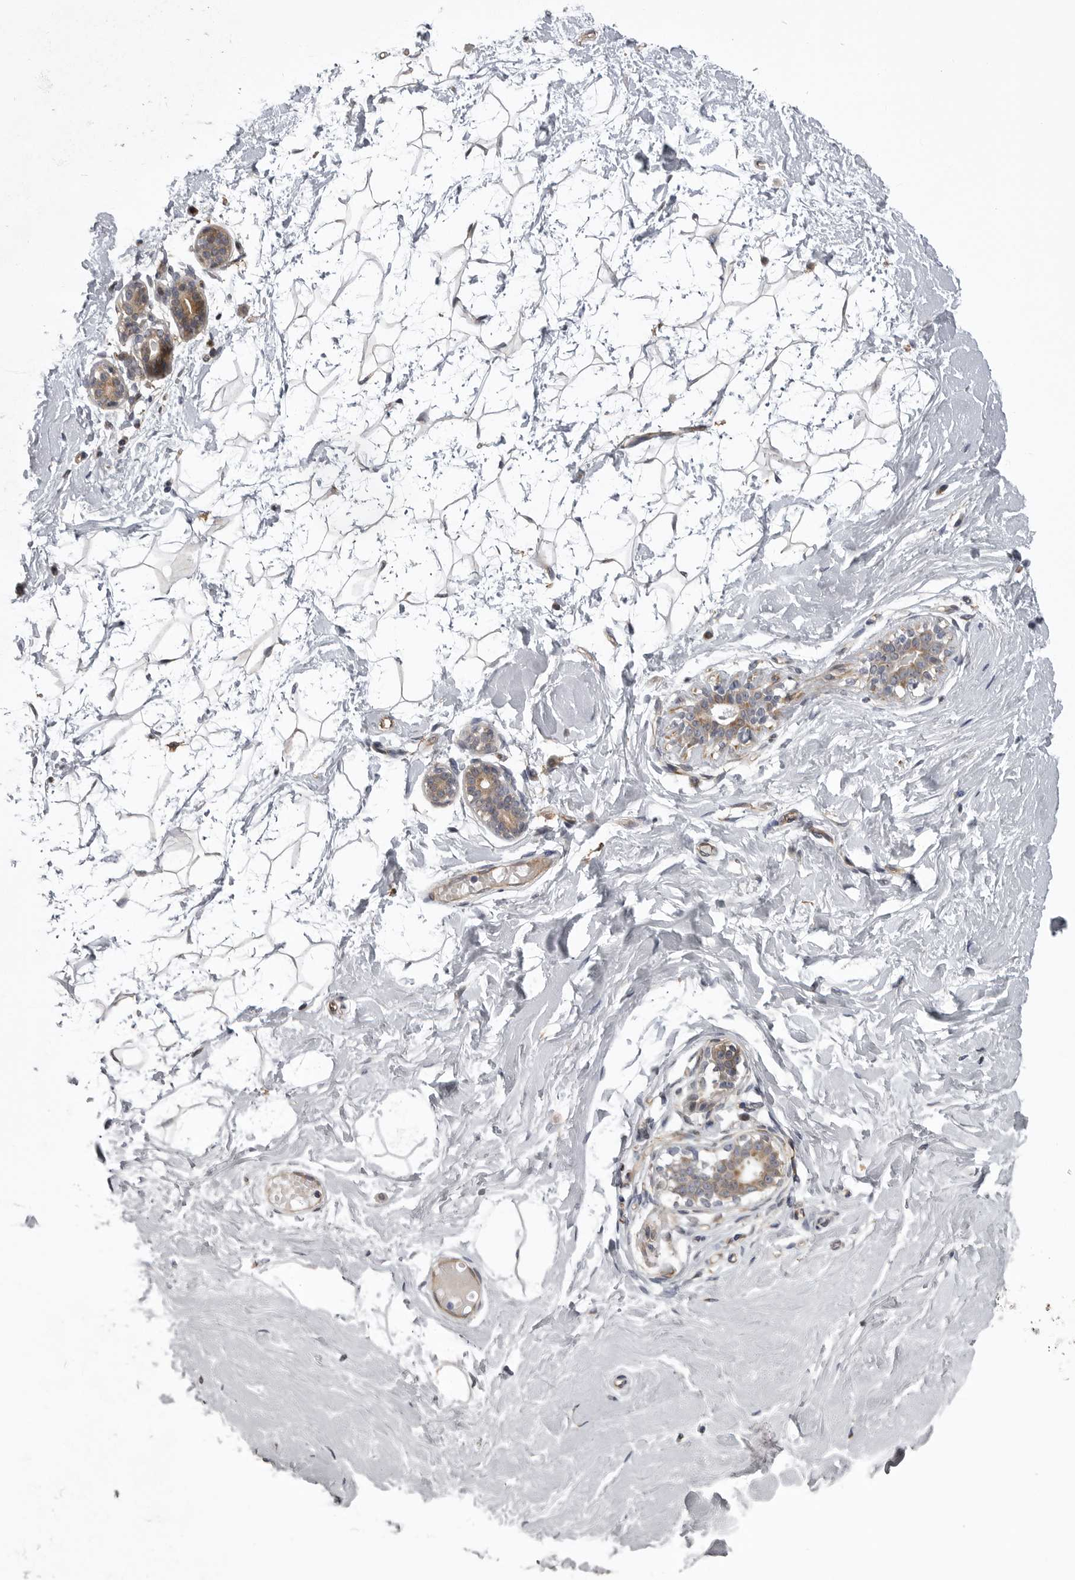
{"staining": {"intensity": "negative", "quantity": "none", "location": "none"}, "tissue": "breast", "cell_type": "Adipocytes", "image_type": "normal", "snomed": [{"axis": "morphology", "description": "Normal tissue, NOS"}, {"axis": "morphology", "description": "Adenoma, NOS"}, {"axis": "topography", "description": "Breast"}], "caption": "Normal breast was stained to show a protein in brown. There is no significant positivity in adipocytes. Brightfield microscopy of immunohistochemistry (IHC) stained with DAB (3,3'-diaminobenzidine) (brown) and hematoxylin (blue), captured at high magnification.", "gene": "ZNRF1", "patient": {"sex": "female", "age": 23}}